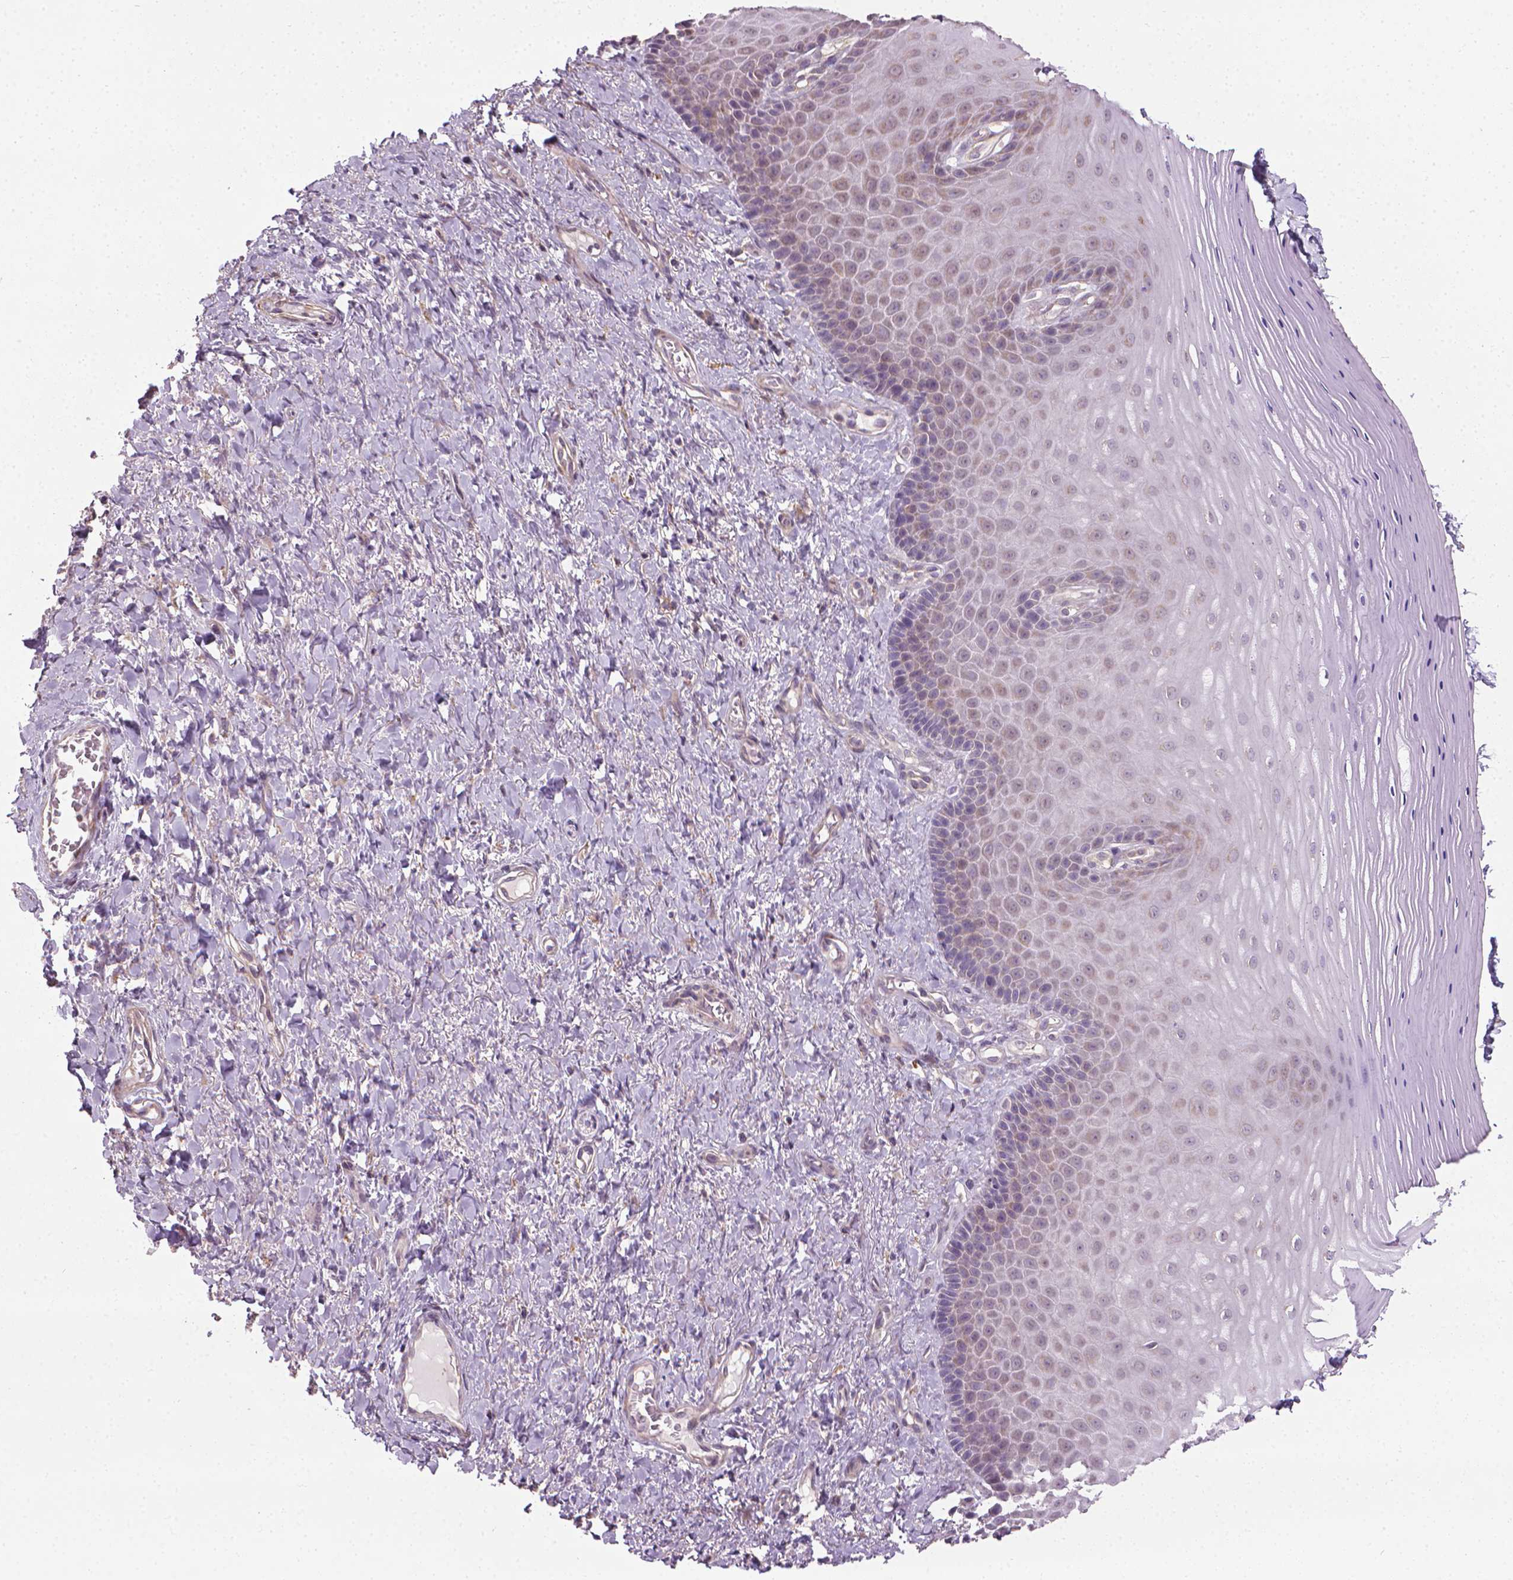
{"staining": {"intensity": "weak", "quantity": "25%-75%", "location": "cytoplasmic/membranous"}, "tissue": "vagina", "cell_type": "Squamous epithelial cells", "image_type": "normal", "snomed": [{"axis": "morphology", "description": "Normal tissue, NOS"}, {"axis": "topography", "description": "Vagina"}], "caption": "The immunohistochemical stain shows weak cytoplasmic/membranous staining in squamous epithelial cells of normal vagina. (brown staining indicates protein expression, while blue staining denotes nuclei).", "gene": "PRAG1", "patient": {"sex": "female", "age": 83}}